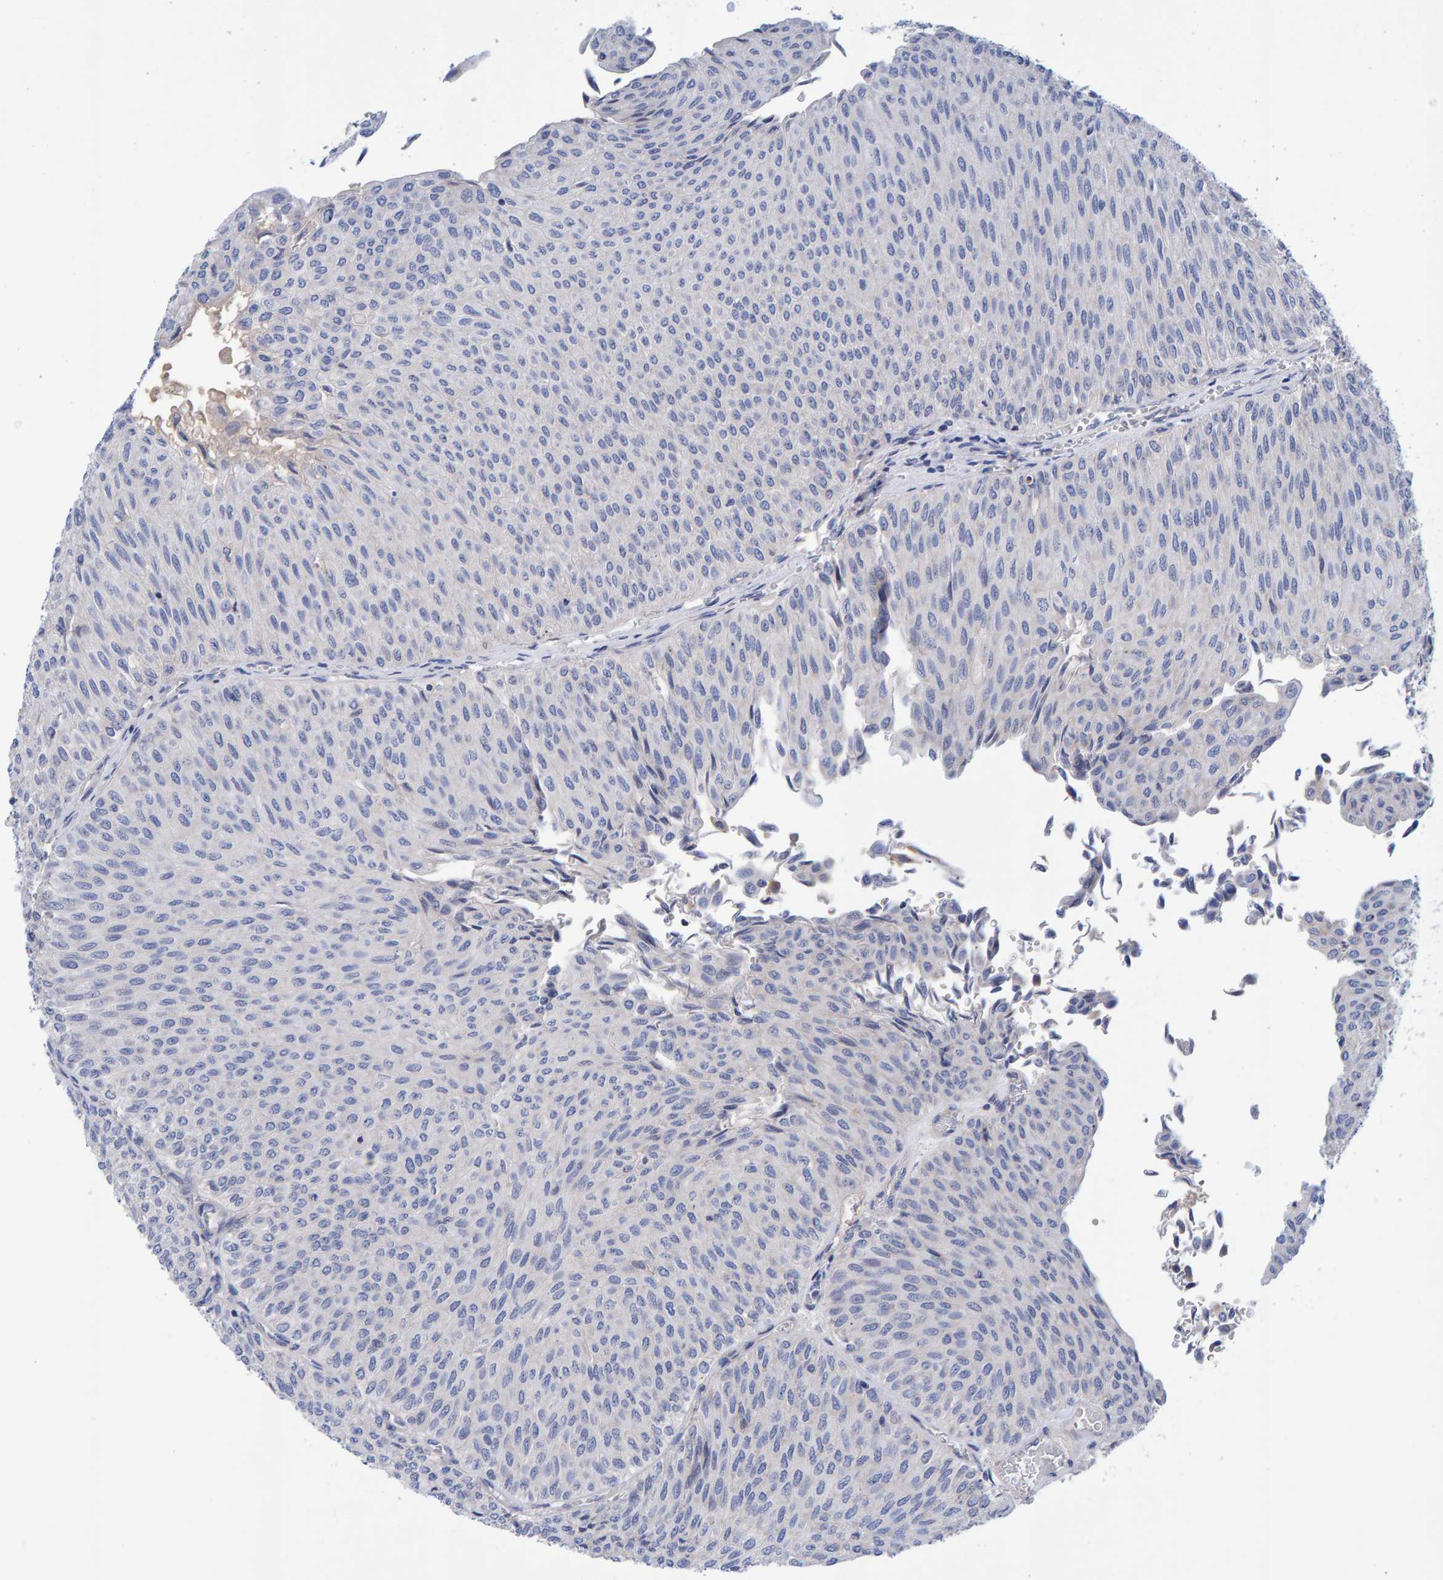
{"staining": {"intensity": "negative", "quantity": "none", "location": "none"}, "tissue": "urothelial cancer", "cell_type": "Tumor cells", "image_type": "cancer", "snomed": [{"axis": "morphology", "description": "Urothelial carcinoma, Low grade"}, {"axis": "topography", "description": "Urinary bladder"}], "caption": "Tumor cells show no significant protein staining in urothelial cancer.", "gene": "EFR3A", "patient": {"sex": "male", "age": 78}}